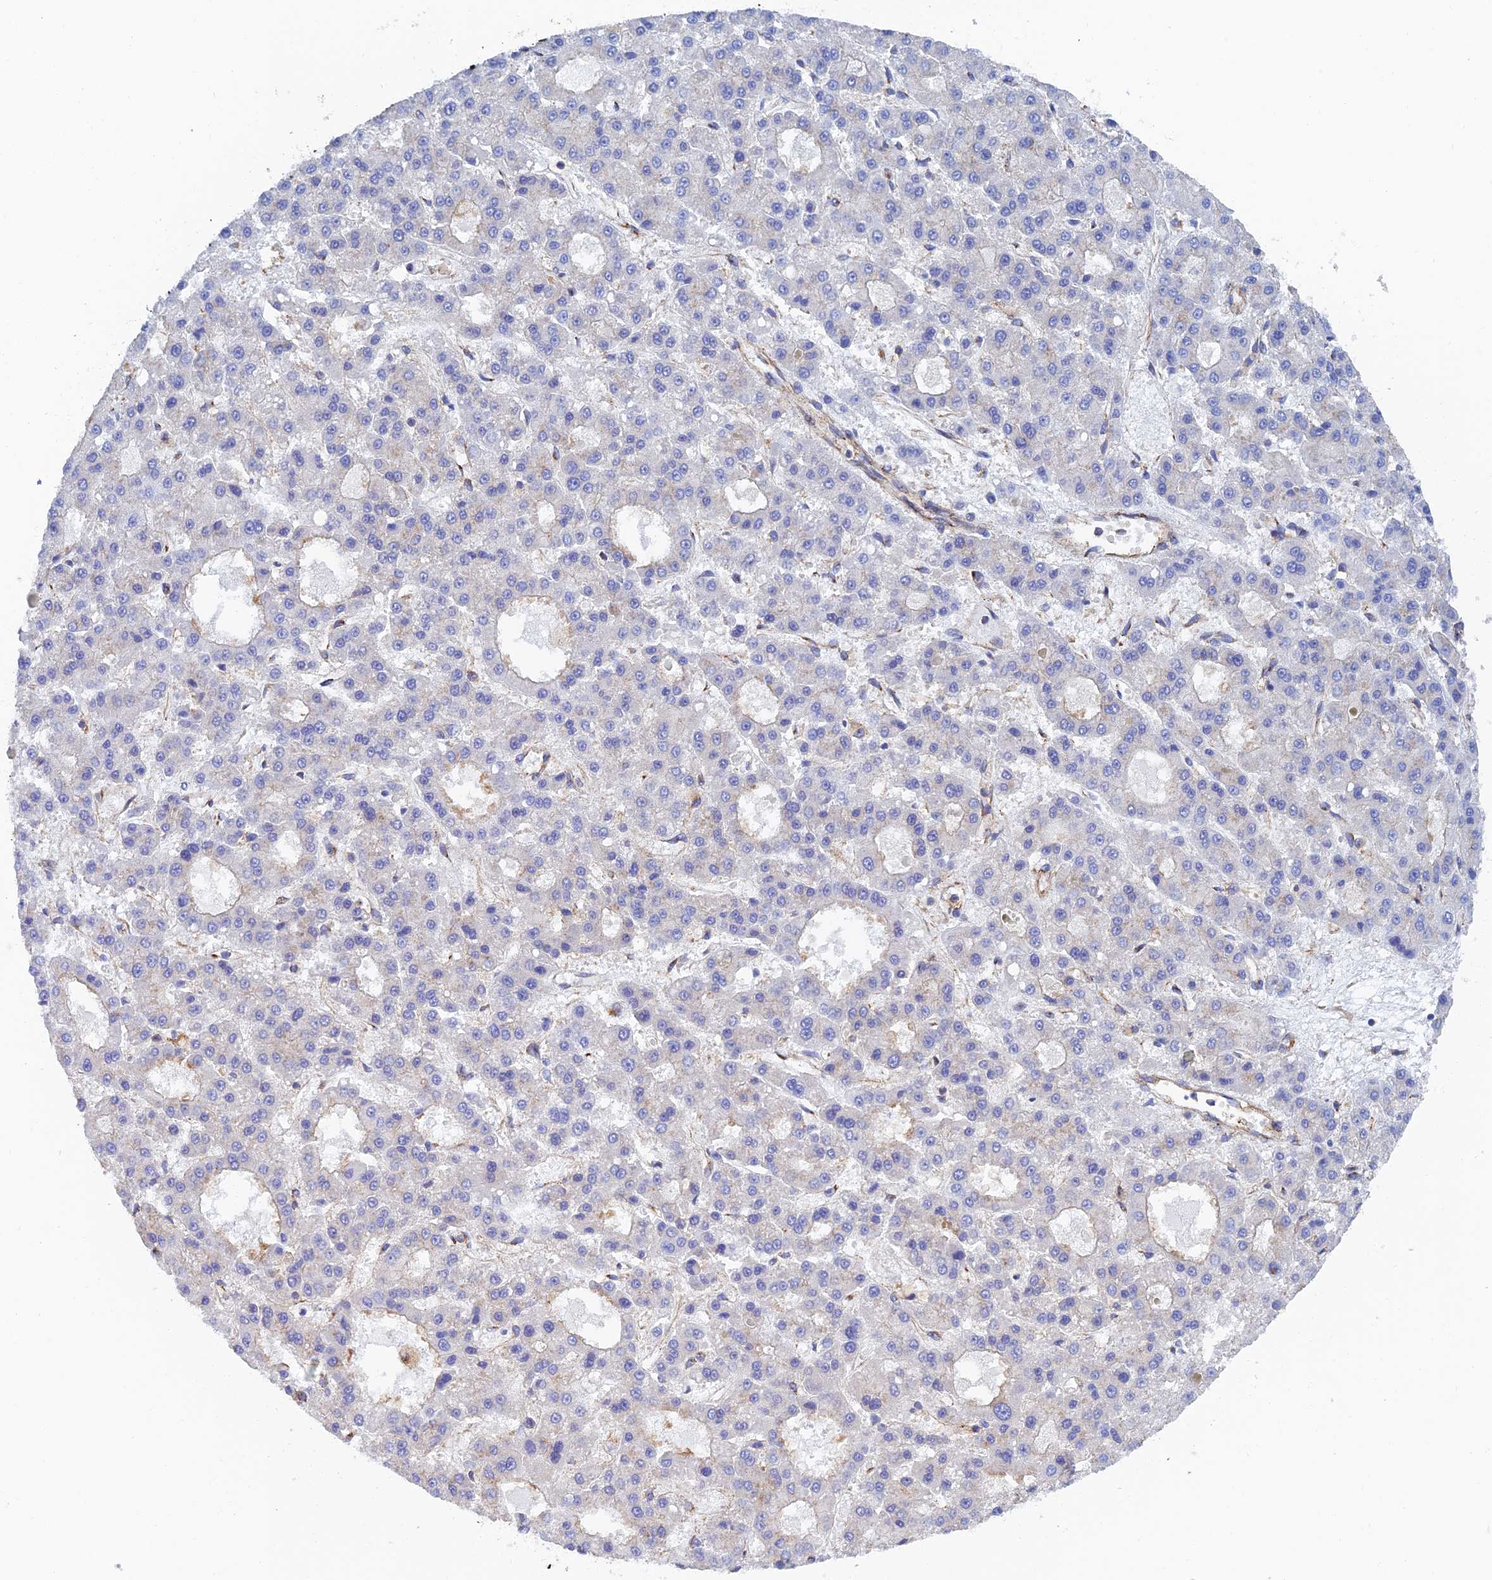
{"staining": {"intensity": "negative", "quantity": "none", "location": "none"}, "tissue": "liver cancer", "cell_type": "Tumor cells", "image_type": "cancer", "snomed": [{"axis": "morphology", "description": "Carcinoma, Hepatocellular, NOS"}, {"axis": "topography", "description": "Liver"}], "caption": "Protein analysis of liver cancer (hepatocellular carcinoma) reveals no significant staining in tumor cells.", "gene": "DCTN2", "patient": {"sex": "male", "age": 70}}